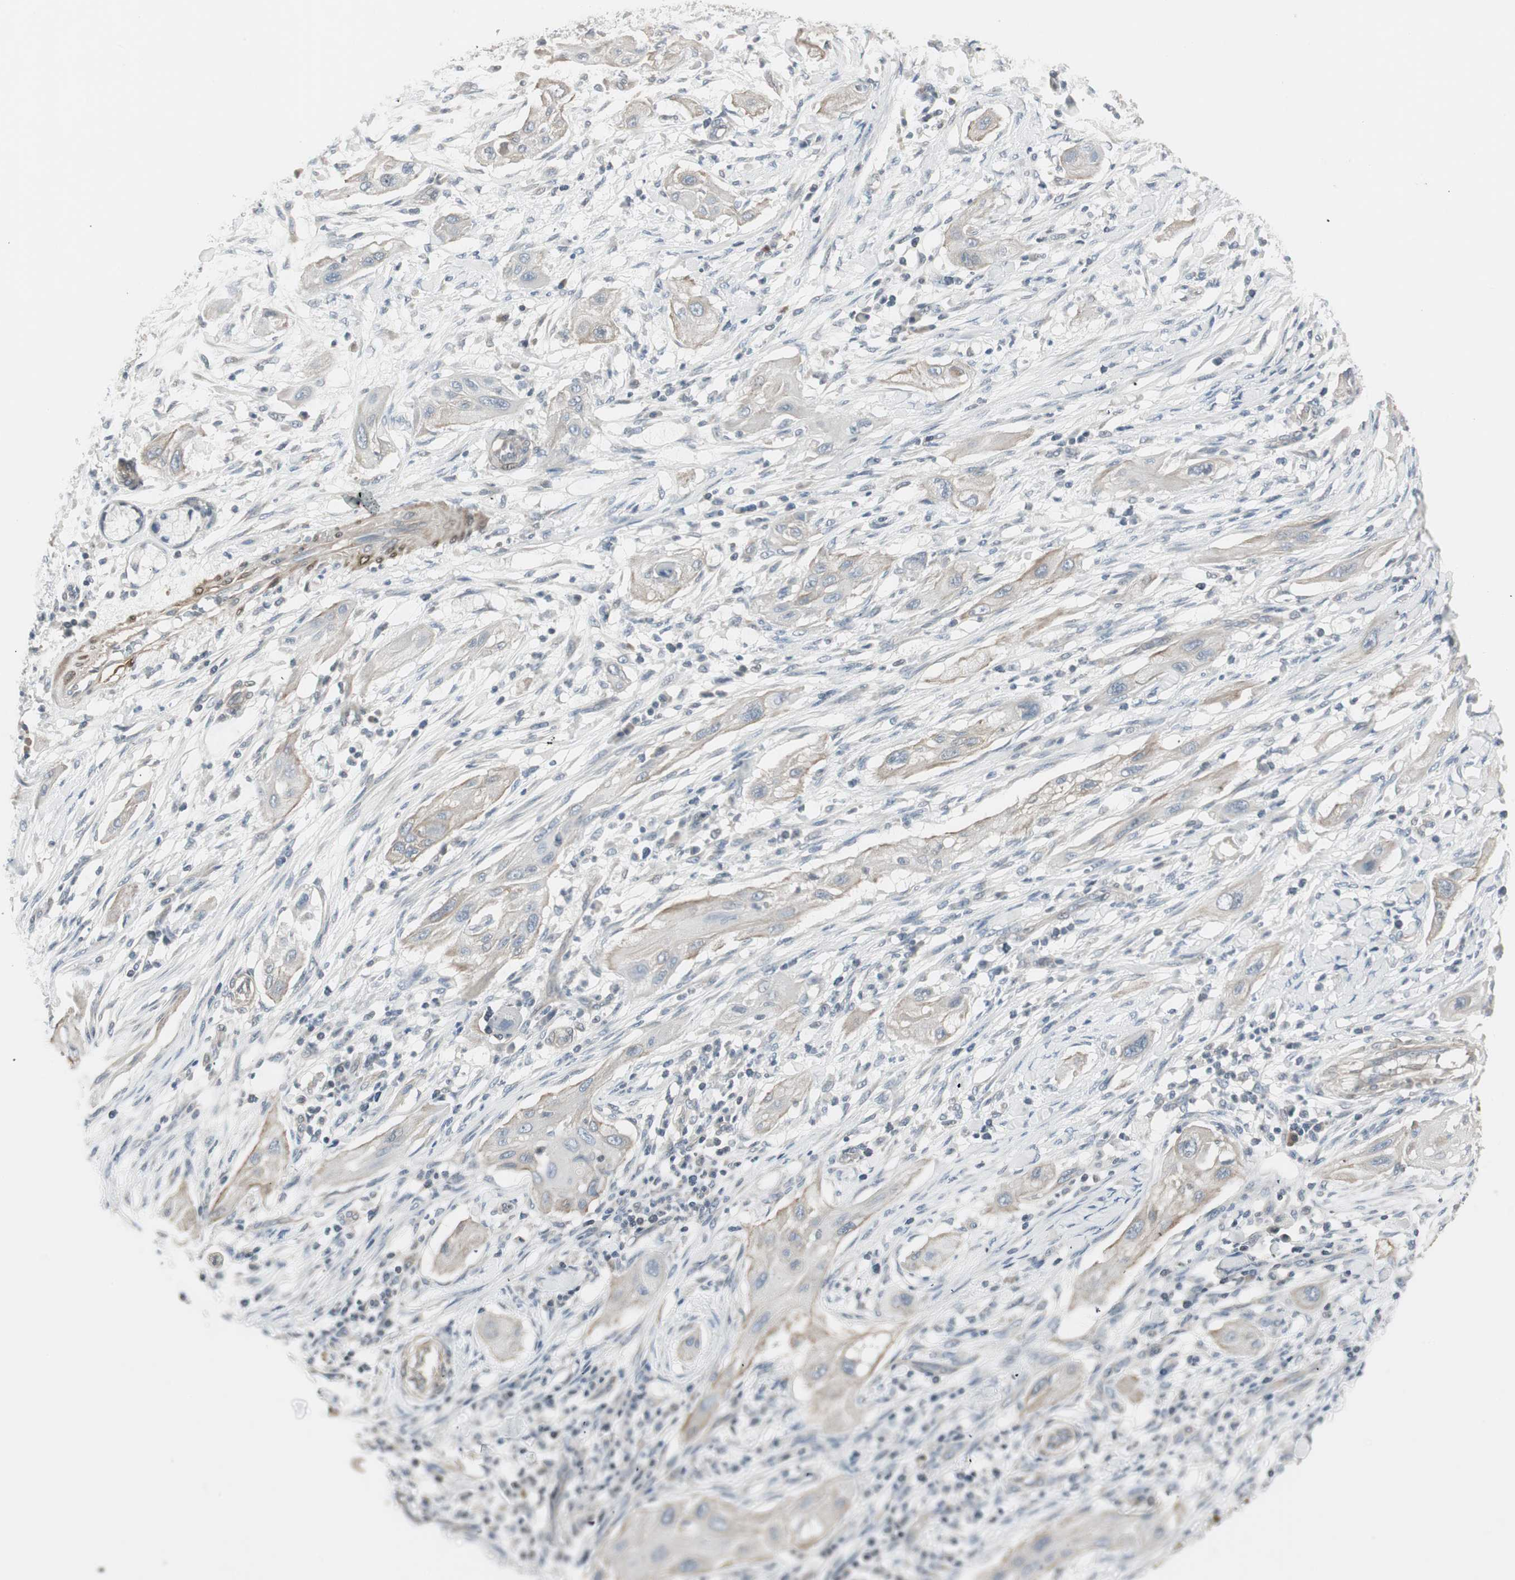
{"staining": {"intensity": "weak", "quantity": "<25%", "location": "cytoplasmic/membranous"}, "tissue": "lung cancer", "cell_type": "Tumor cells", "image_type": "cancer", "snomed": [{"axis": "morphology", "description": "Squamous cell carcinoma, NOS"}, {"axis": "topography", "description": "Lung"}], "caption": "Tumor cells are negative for brown protein staining in lung squamous cell carcinoma.", "gene": "DMPK", "patient": {"sex": "female", "age": 47}}